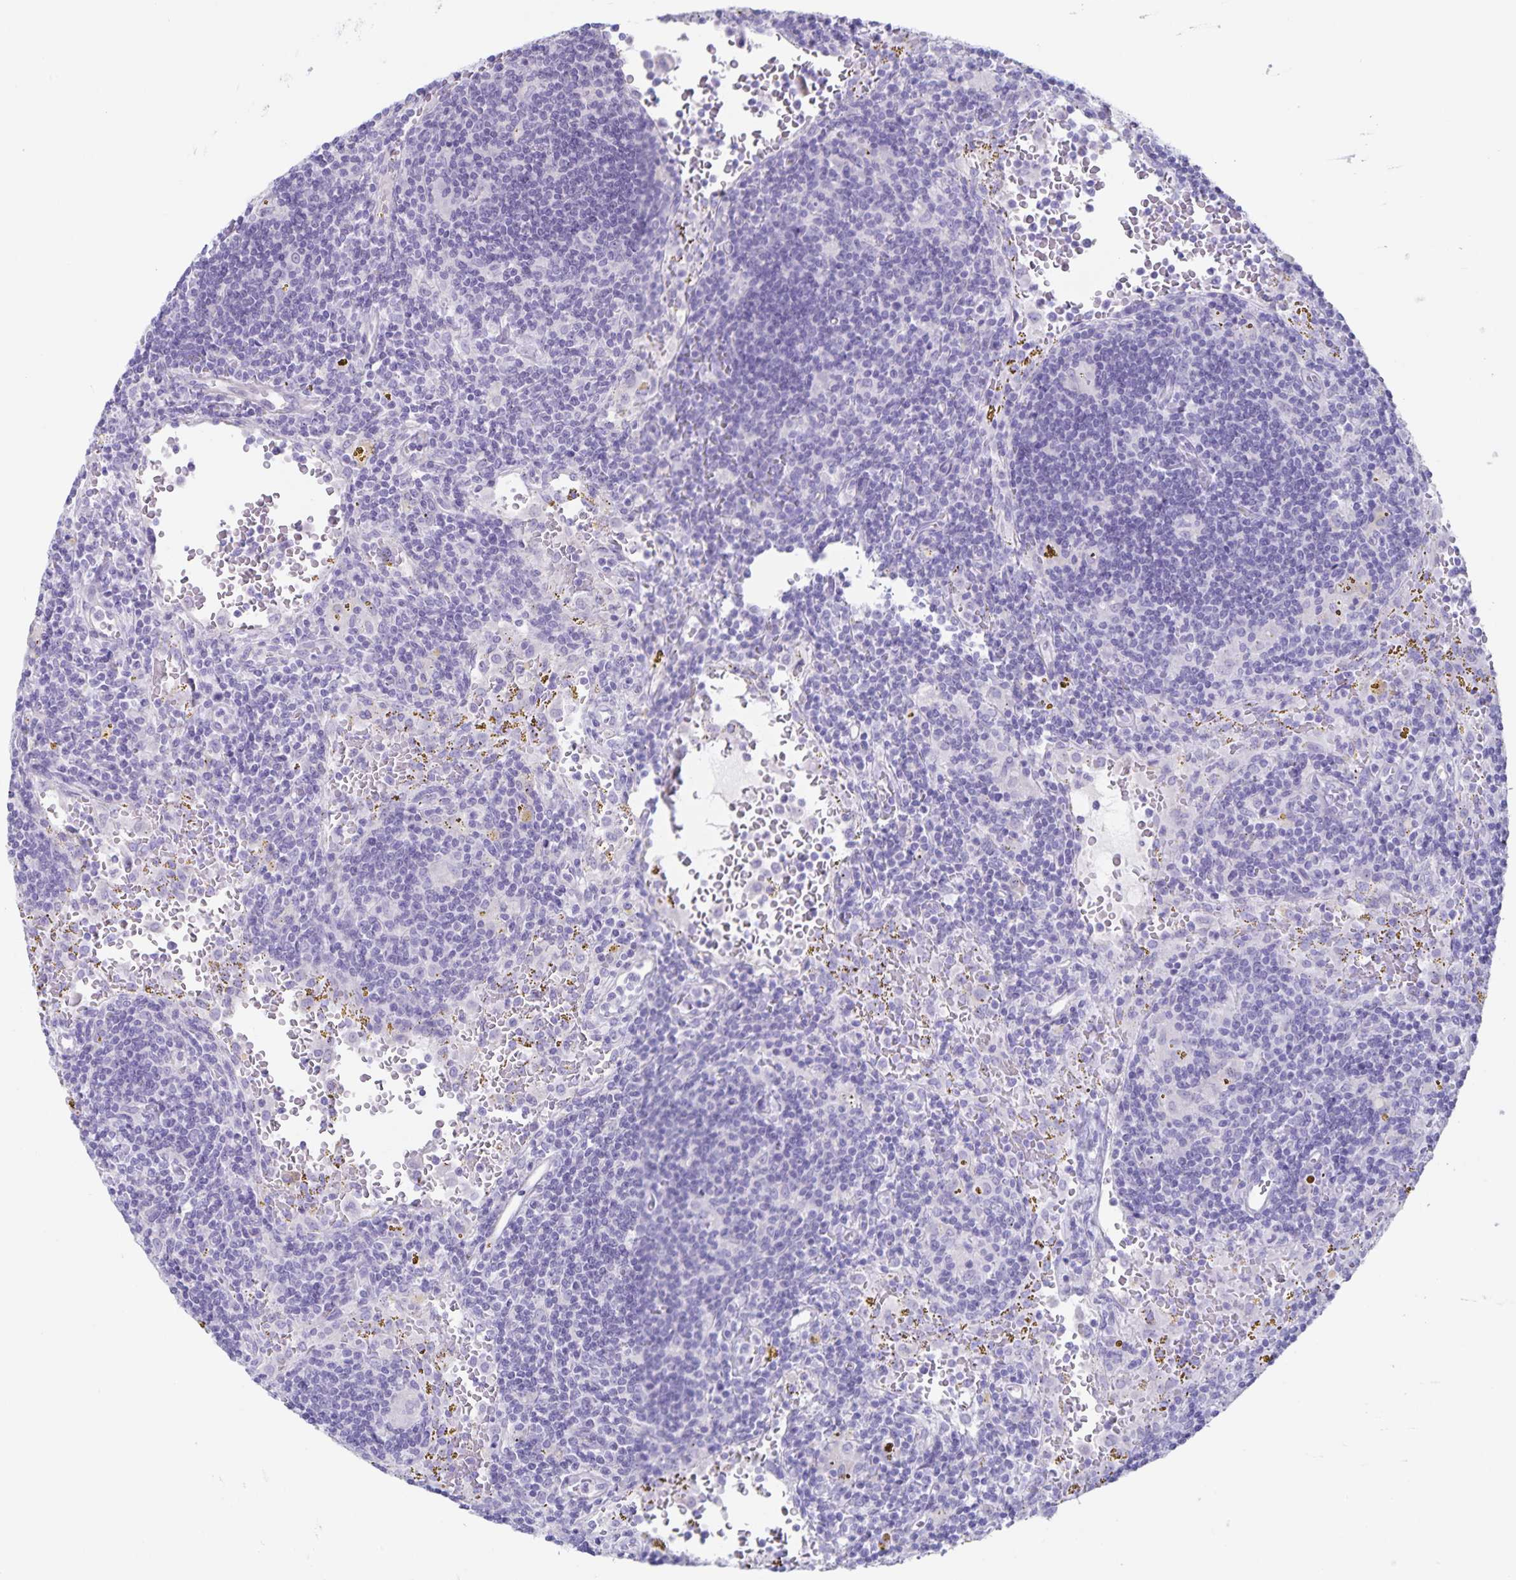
{"staining": {"intensity": "negative", "quantity": "none", "location": "none"}, "tissue": "lymphoma", "cell_type": "Tumor cells", "image_type": "cancer", "snomed": [{"axis": "morphology", "description": "Malignant lymphoma, non-Hodgkin's type, Low grade"}, {"axis": "topography", "description": "Spleen"}], "caption": "Low-grade malignant lymphoma, non-Hodgkin's type stained for a protein using immunohistochemistry shows no positivity tumor cells.", "gene": "C11orf42", "patient": {"sex": "female", "age": 70}}